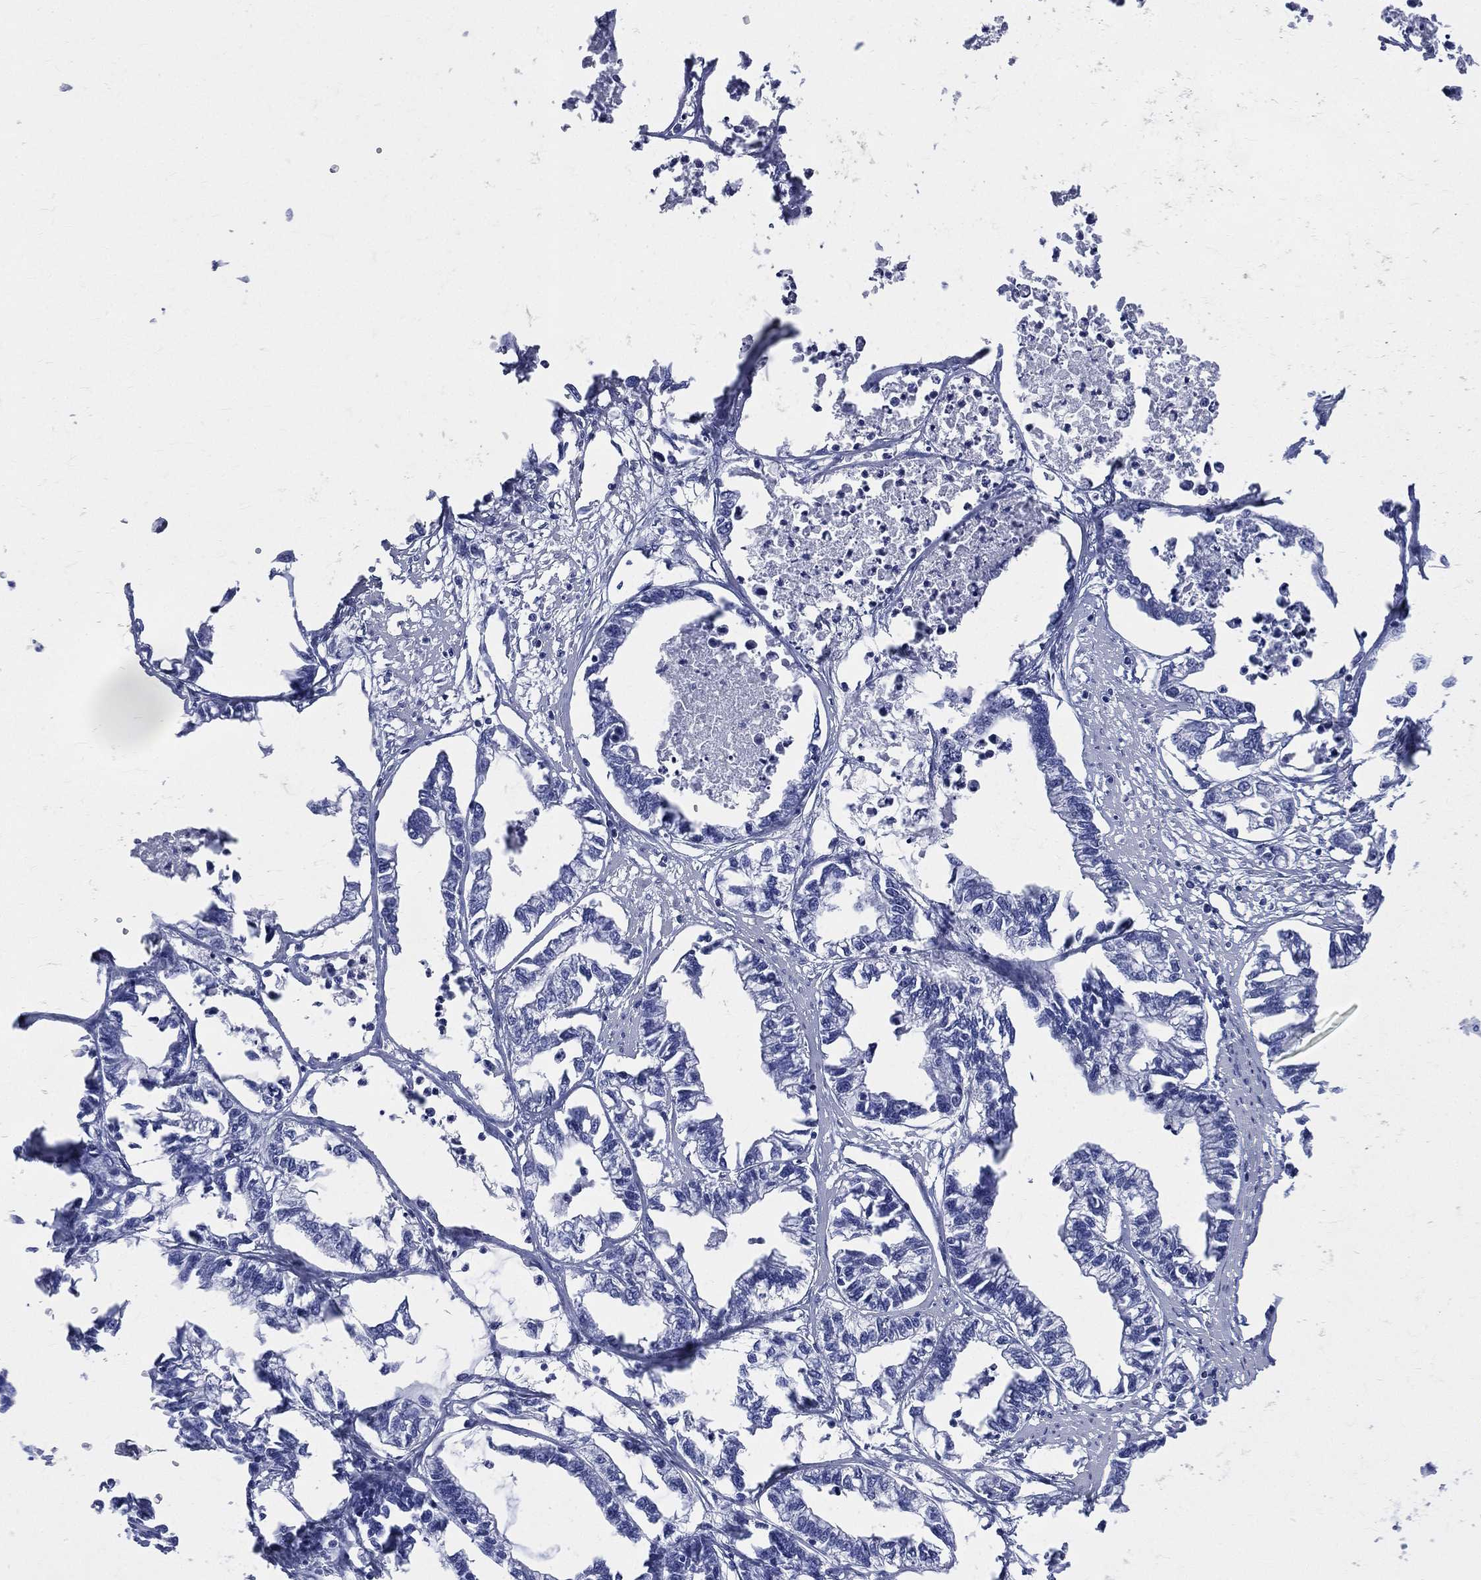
{"staining": {"intensity": "negative", "quantity": "none", "location": "none"}, "tissue": "stomach cancer", "cell_type": "Tumor cells", "image_type": "cancer", "snomed": [{"axis": "morphology", "description": "Adenocarcinoma, NOS"}, {"axis": "topography", "description": "Stomach"}], "caption": "This is an immunohistochemistry (IHC) photomicrograph of stomach adenocarcinoma. There is no staining in tumor cells.", "gene": "SYP", "patient": {"sex": "male", "age": 83}}